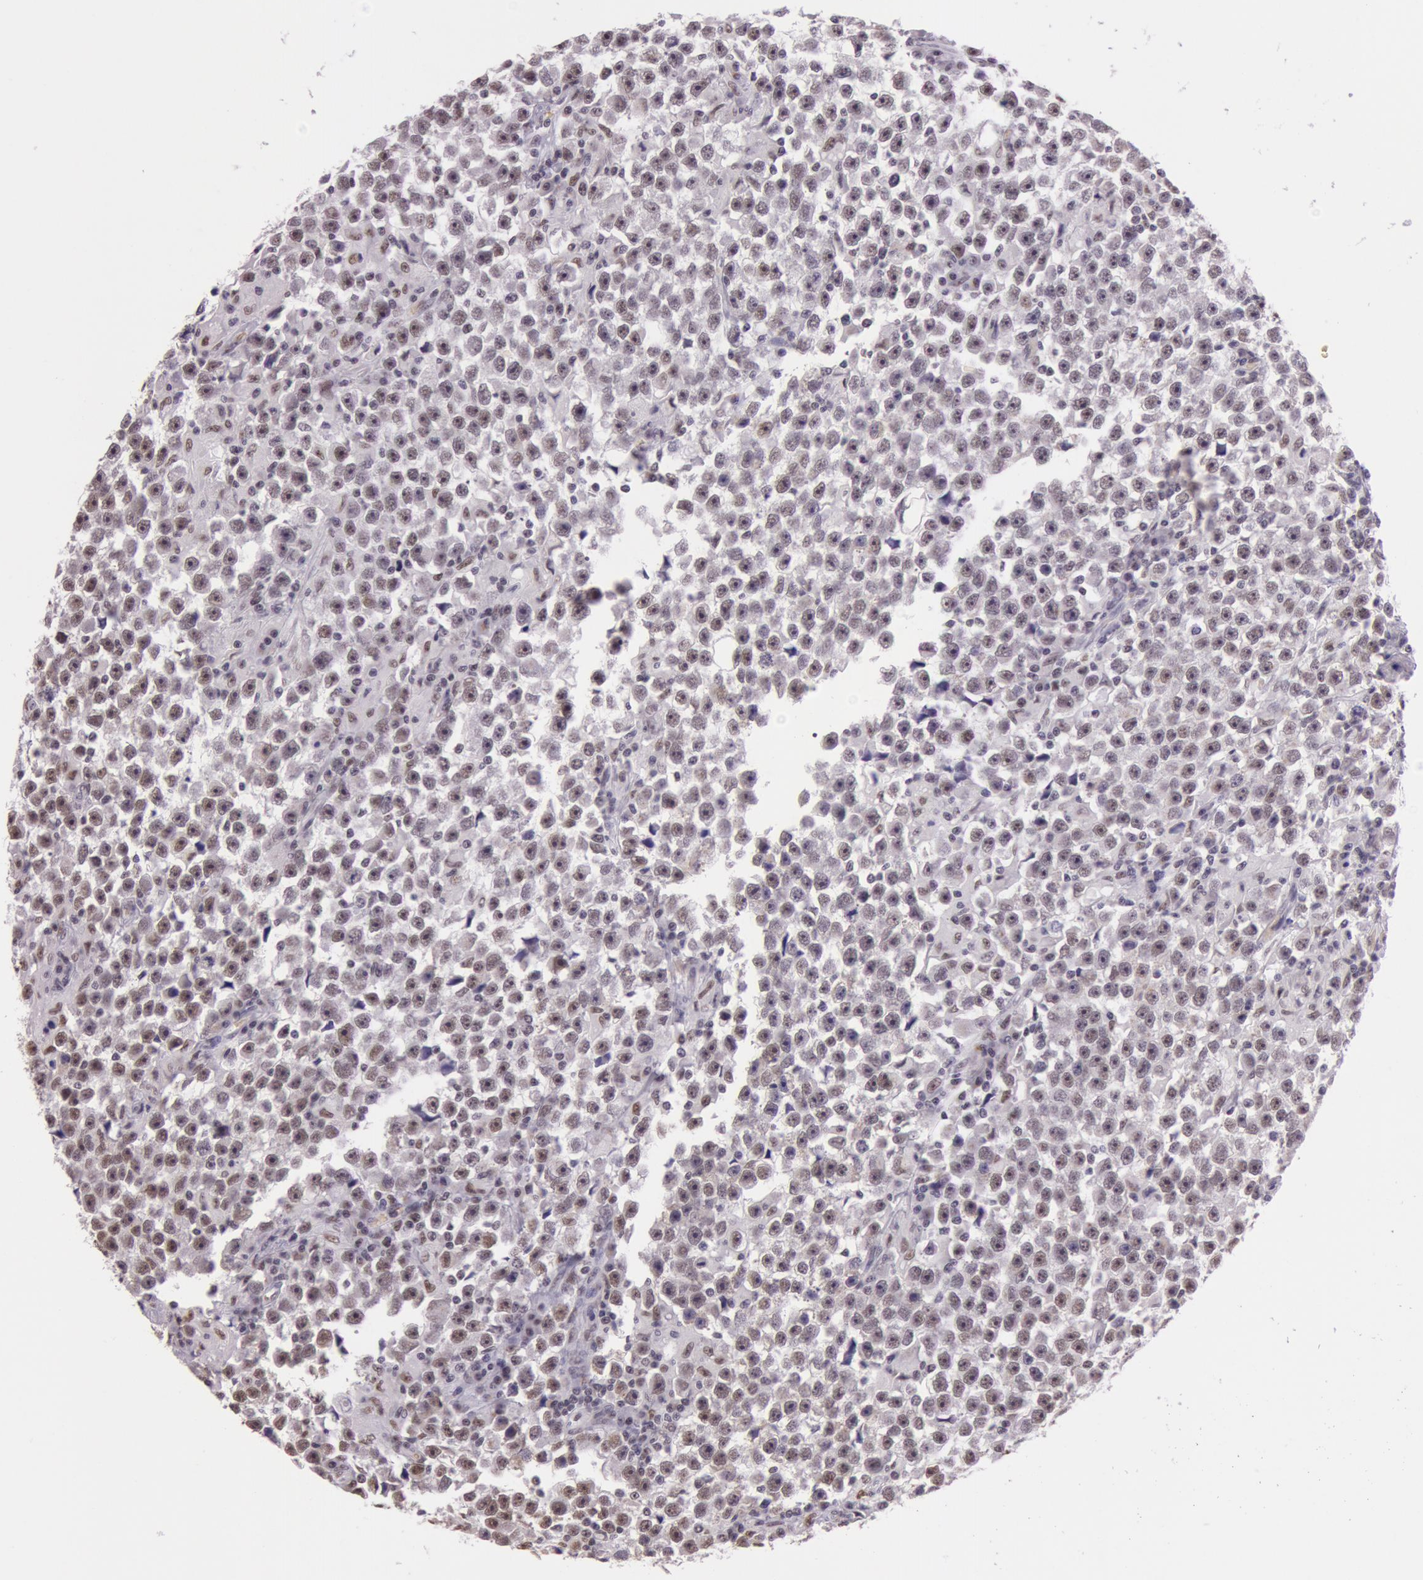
{"staining": {"intensity": "weak", "quantity": "<25%", "location": "nuclear"}, "tissue": "testis cancer", "cell_type": "Tumor cells", "image_type": "cancer", "snomed": [{"axis": "morphology", "description": "Seminoma, NOS"}, {"axis": "topography", "description": "Testis"}], "caption": "DAB (3,3'-diaminobenzidine) immunohistochemical staining of human seminoma (testis) reveals no significant staining in tumor cells. (Stains: DAB (3,3'-diaminobenzidine) IHC with hematoxylin counter stain, Microscopy: brightfield microscopy at high magnification).", "gene": "NBN", "patient": {"sex": "male", "age": 33}}